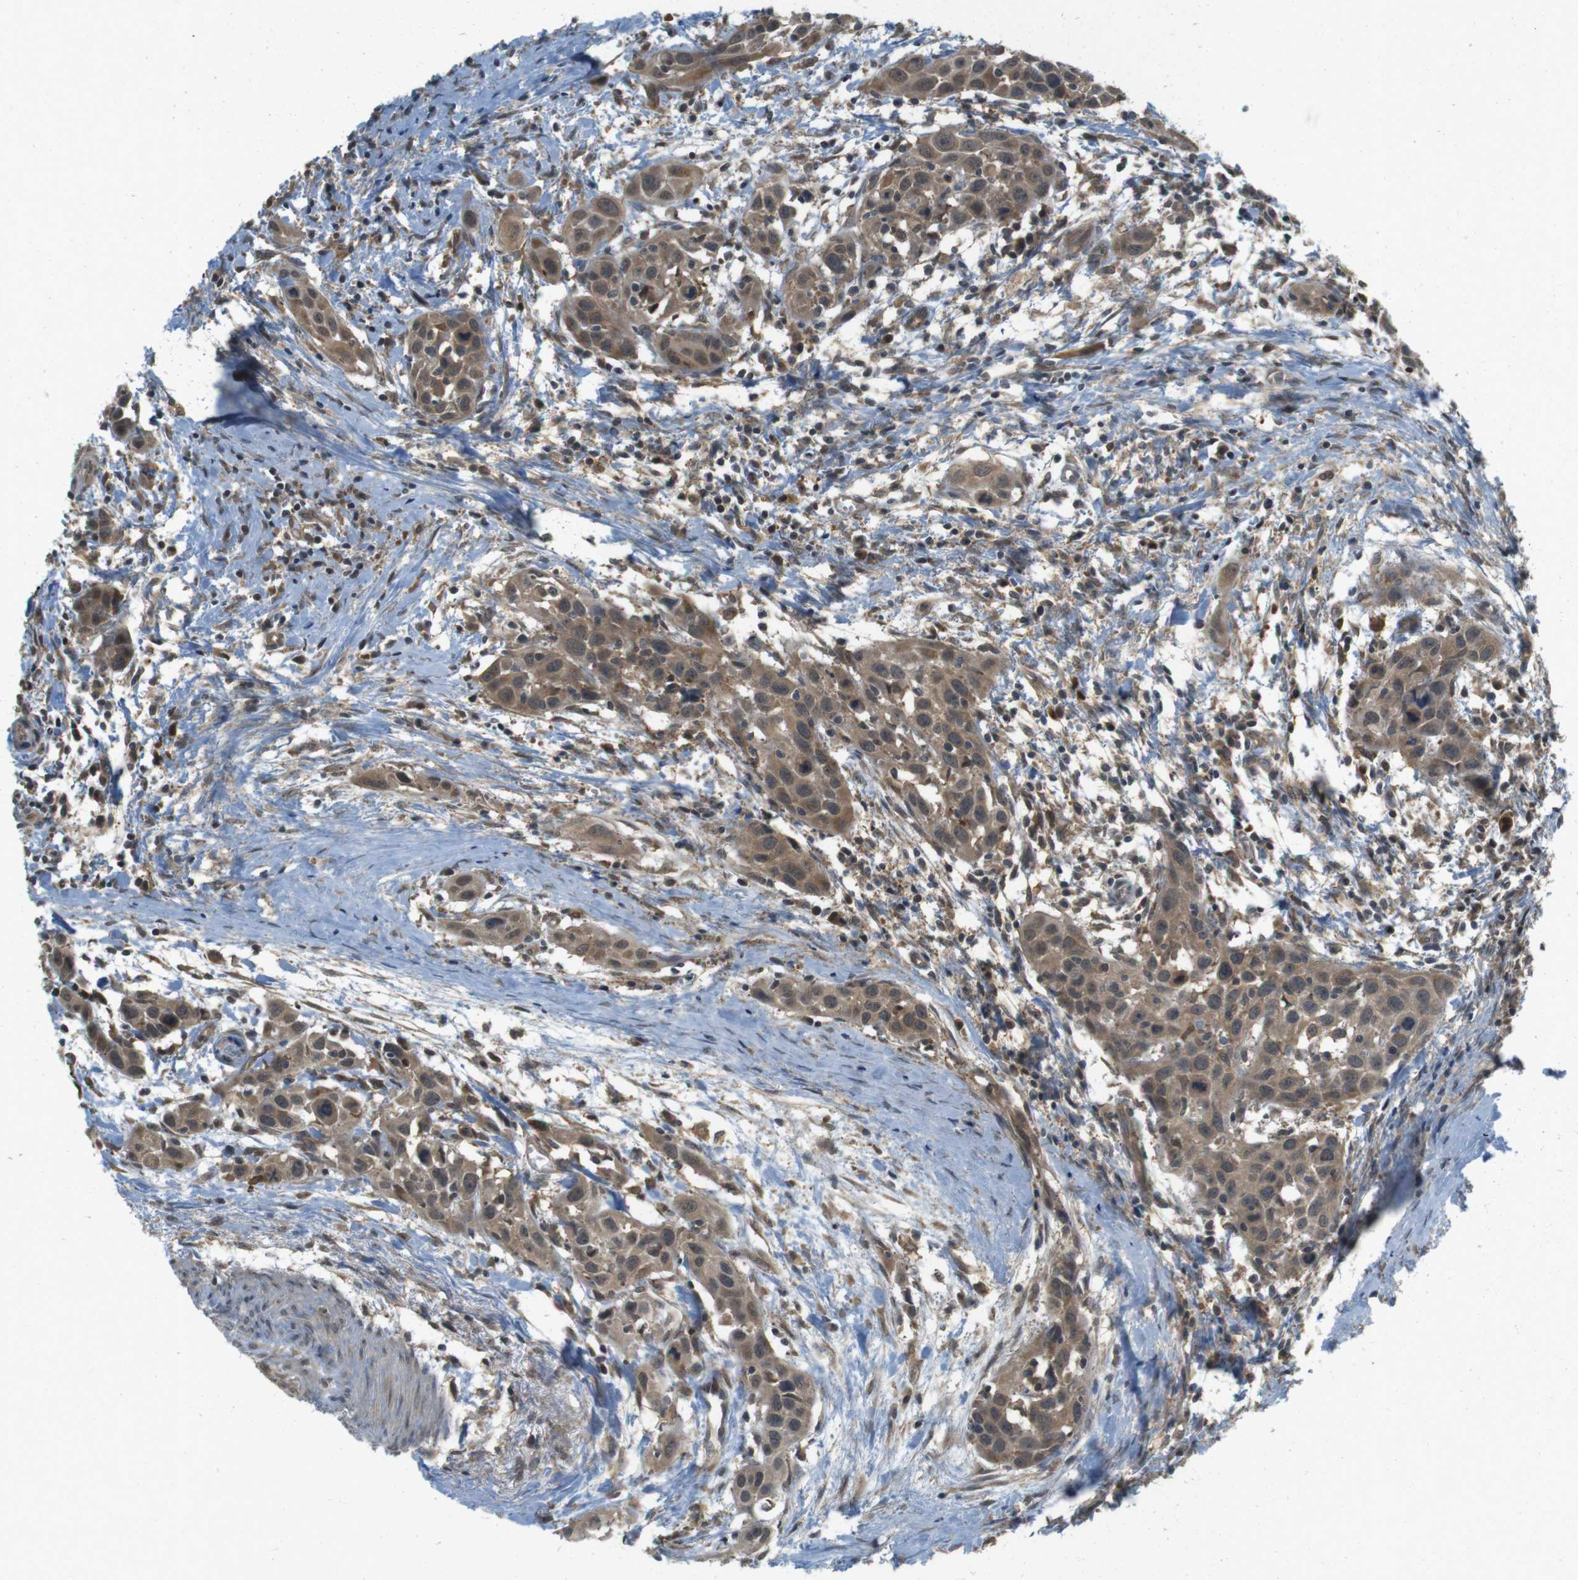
{"staining": {"intensity": "moderate", "quantity": ">75%", "location": "cytoplasmic/membranous"}, "tissue": "head and neck cancer", "cell_type": "Tumor cells", "image_type": "cancer", "snomed": [{"axis": "morphology", "description": "Squamous cell carcinoma, NOS"}, {"axis": "topography", "description": "Oral tissue"}, {"axis": "topography", "description": "Head-Neck"}], "caption": "The image reveals staining of squamous cell carcinoma (head and neck), revealing moderate cytoplasmic/membranous protein staining (brown color) within tumor cells. The protein is shown in brown color, while the nuclei are stained blue.", "gene": "RNF130", "patient": {"sex": "female", "age": 50}}